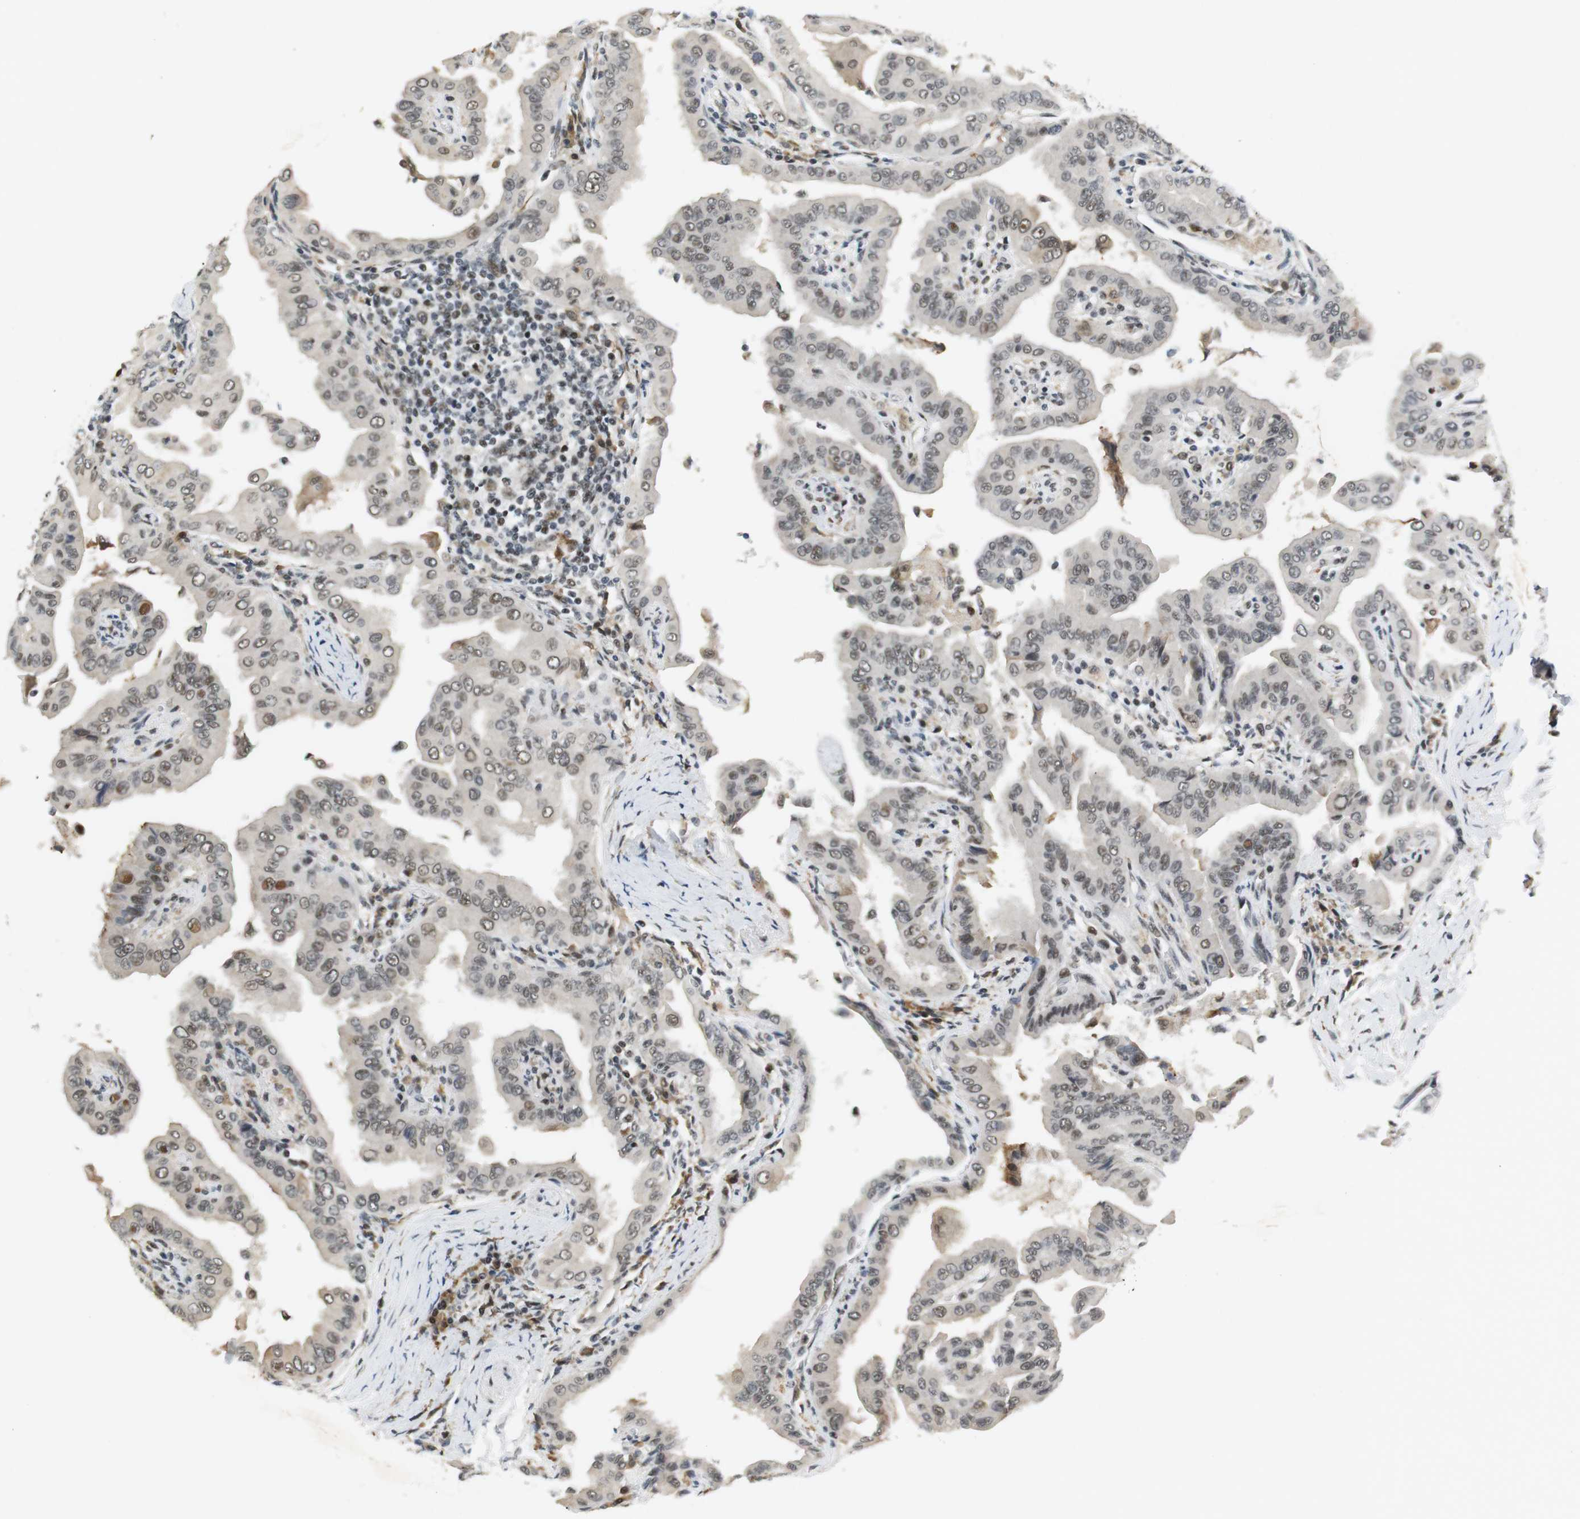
{"staining": {"intensity": "weak", "quantity": "25%-75%", "location": "nuclear"}, "tissue": "thyroid cancer", "cell_type": "Tumor cells", "image_type": "cancer", "snomed": [{"axis": "morphology", "description": "Papillary adenocarcinoma, NOS"}, {"axis": "topography", "description": "Thyroid gland"}], "caption": "Human thyroid papillary adenocarcinoma stained with a protein marker demonstrates weak staining in tumor cells.", "gene": "RNF38", "patient": {"sex": "male", "age": 33}}